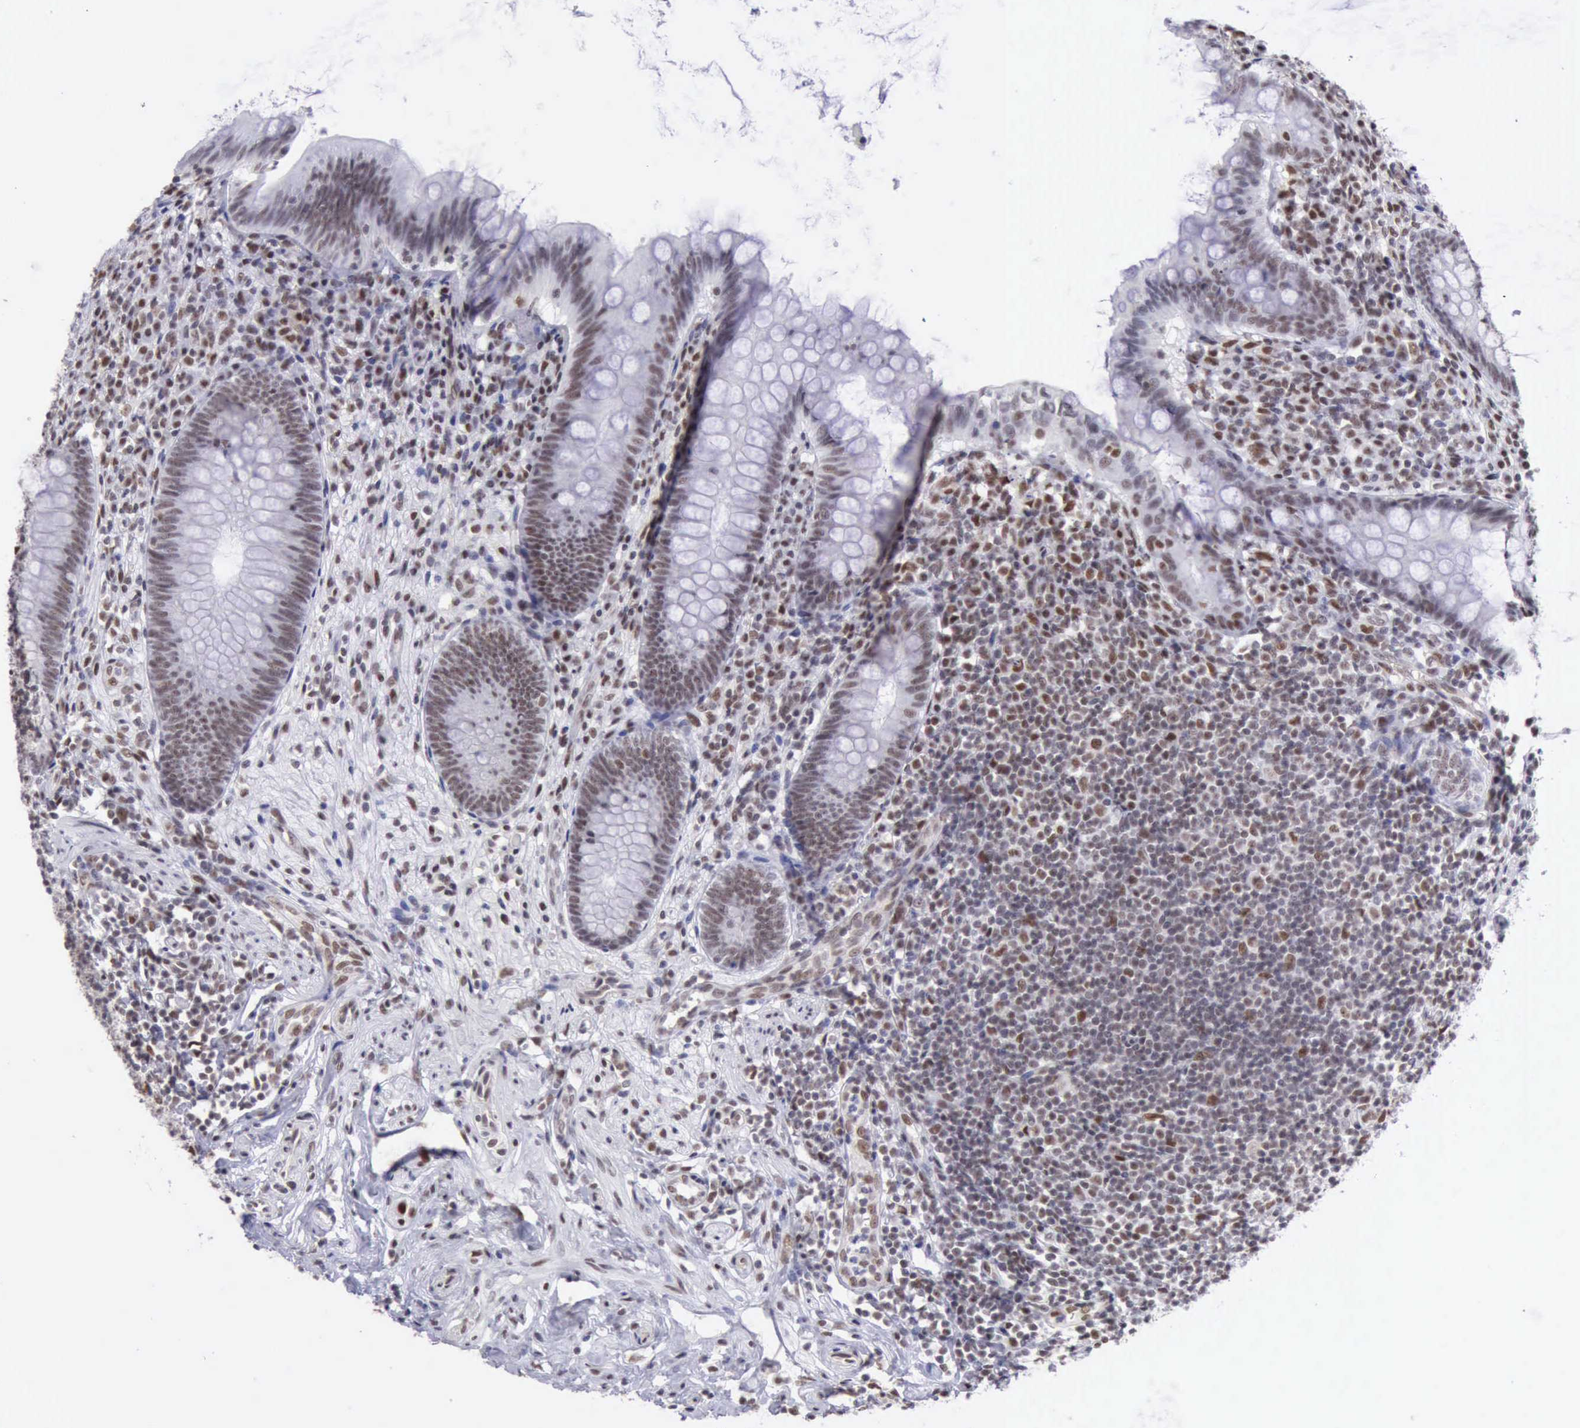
{"staining": {"intensity": "weak", "quantity": "25%-75%", "location": "nuclear"}, "tissue": "appendix", "cell_type": "Glandular cells", "image_type": "normal", "snomed": [{"axis": "morphology", "description": "Normal tissue, NOS"}, {"axis": "topography", "description": "Appendix"}], "caption": "Immunohistochemistry staining of benign appendix, which demonstrates low levels of weak nuclear positivity in about 25%-75% of glandular cells indicating weak nuclear protein positivity. The staining was performed using DAB (3,3'-diaminobenzidine) (brown) for protein detection and nuclei were counterstained in hematoxylin (blue).", "gene": "ERCC4", "patient": {"sex": "female", "age": 66}}